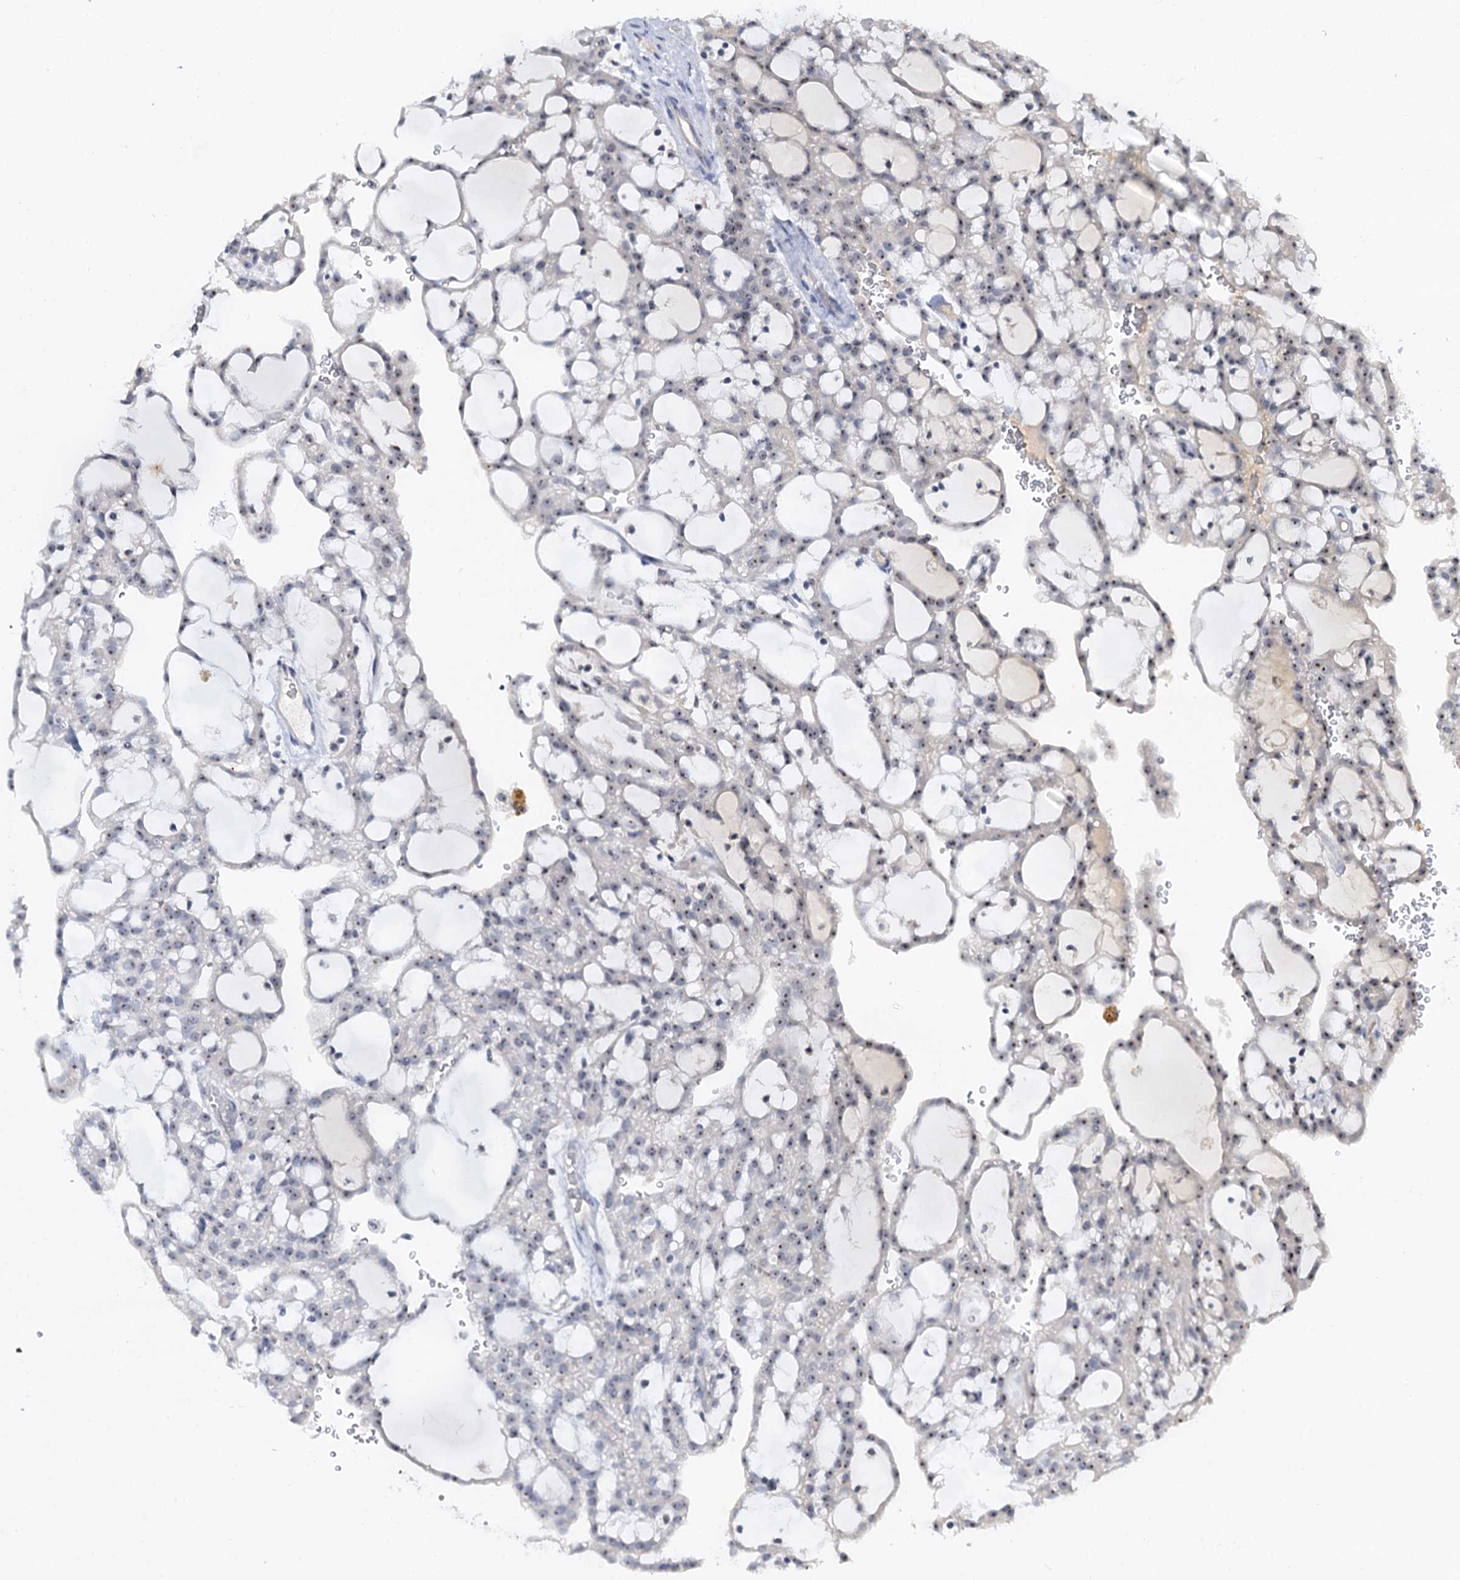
{"staining": {"intensity": "weak", "quantity": ">75%", "location": "nuclear"}, "tissue": "renal cancer", "cell_type": "Tumor cells", "image_type": "cancer", "snomed": [{"axis": "morphology", "description": "Adenocarcinoma, NOS"}, {"axis": "topography", "description": "Kidney"}], "caption": "Renal cancer (adenocarcinoma) tissue exhibits weak nuclear staining in approximately >75% of tumor cells", "gene": "NOP2", "patient": {"sex": "male", "age": 63}}